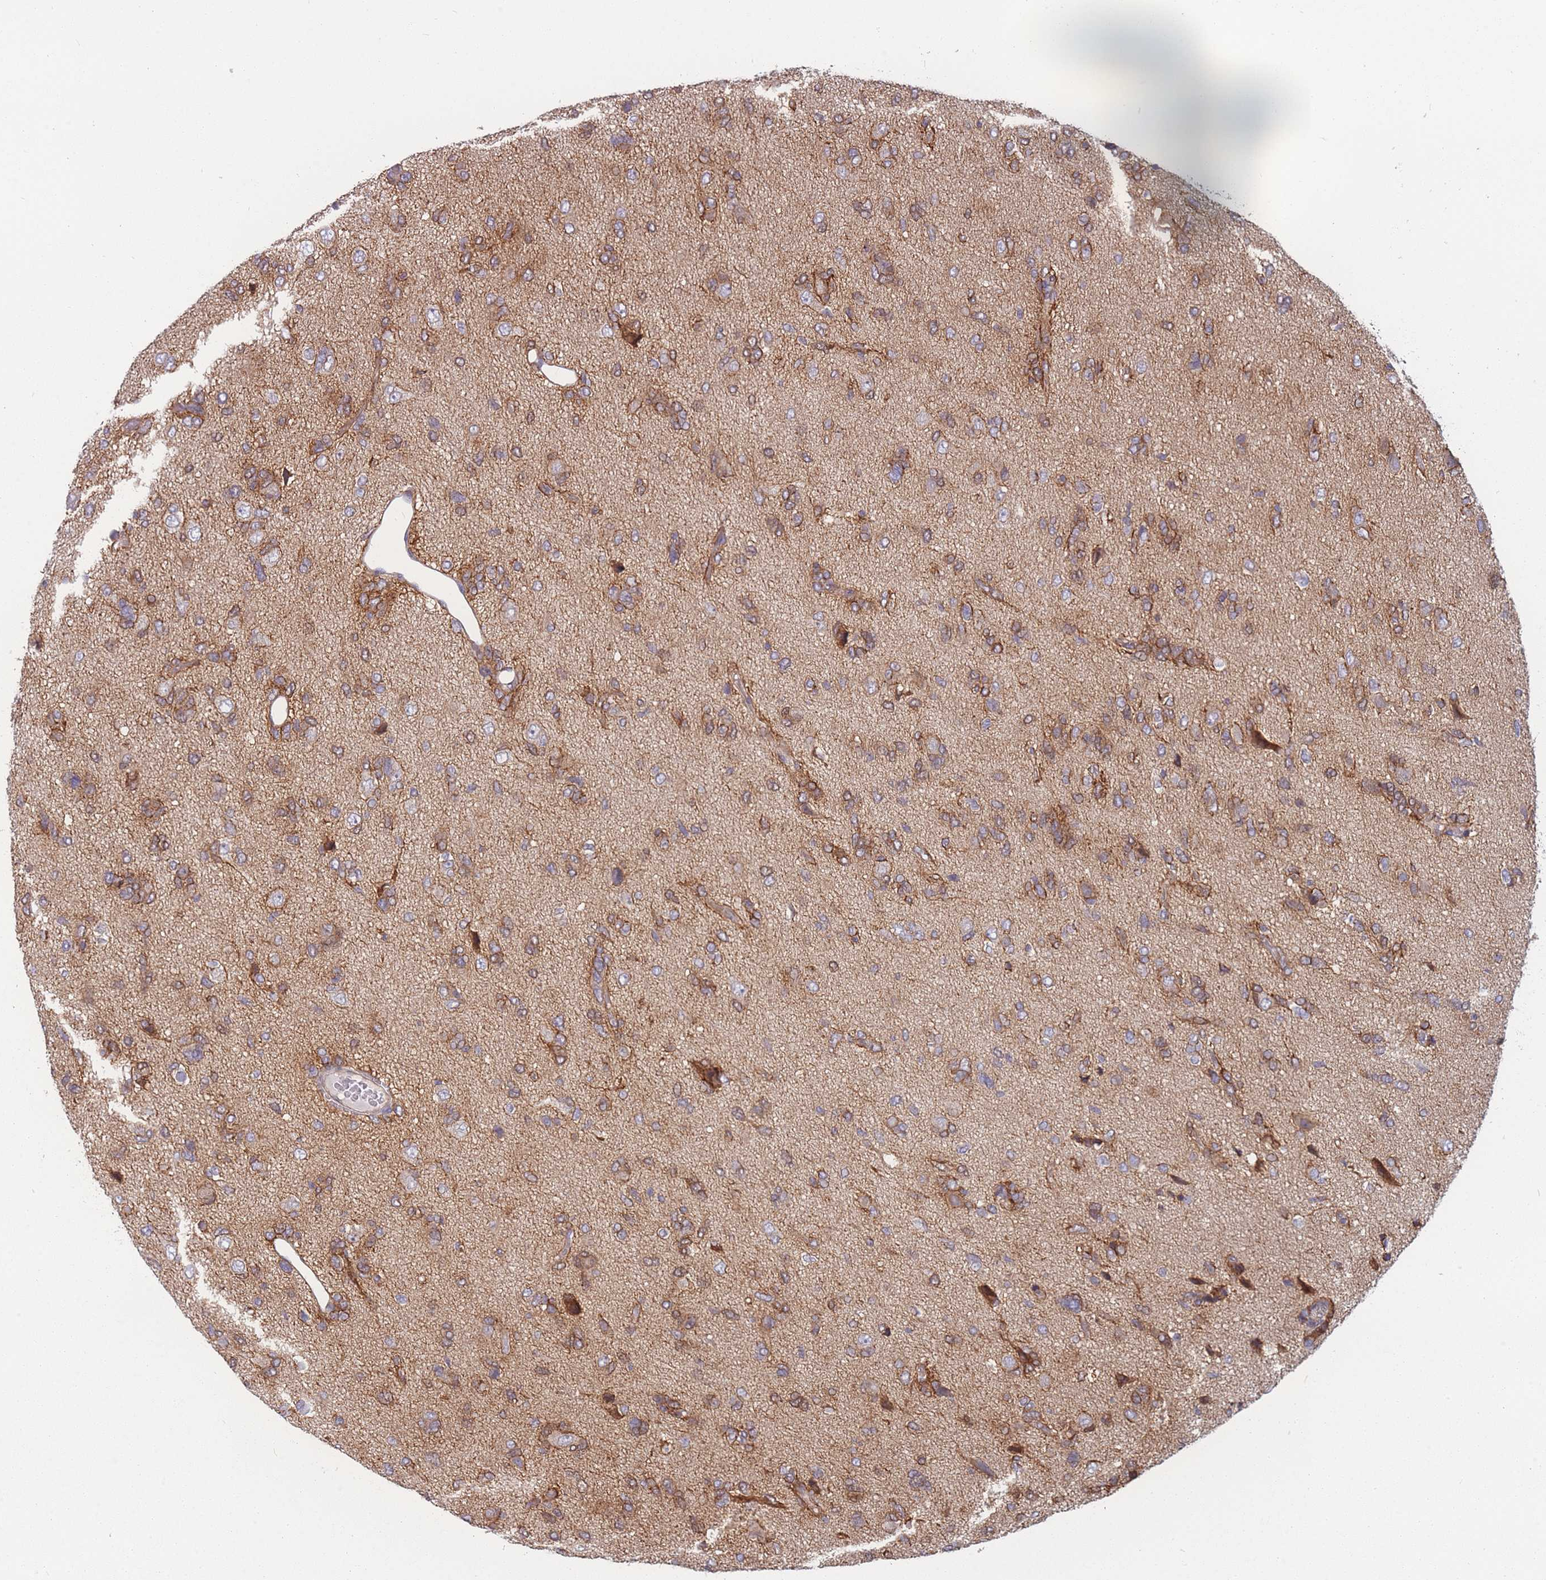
{"staining": {"intensity": "moderate", "quantity": ">75%", "location": "cytoplasmic/membranous"}, "tissue": "glioma", "cell_type": "Tumor cells", "image_type": "cancer", "snomed": [{"axis": "morphology", "description": "Glioma, malignant, High grade"}, {"axis": "topography", "description": "Brain"}], "caption": "This histopathology image displays immunohistochemistry staining of human glioma, with medium moderate cytoplasmic/membranous expression in about >75% of tumor cells.", "gene": "TMEM131L", "patient": {"sex": "female", "age": 59}}